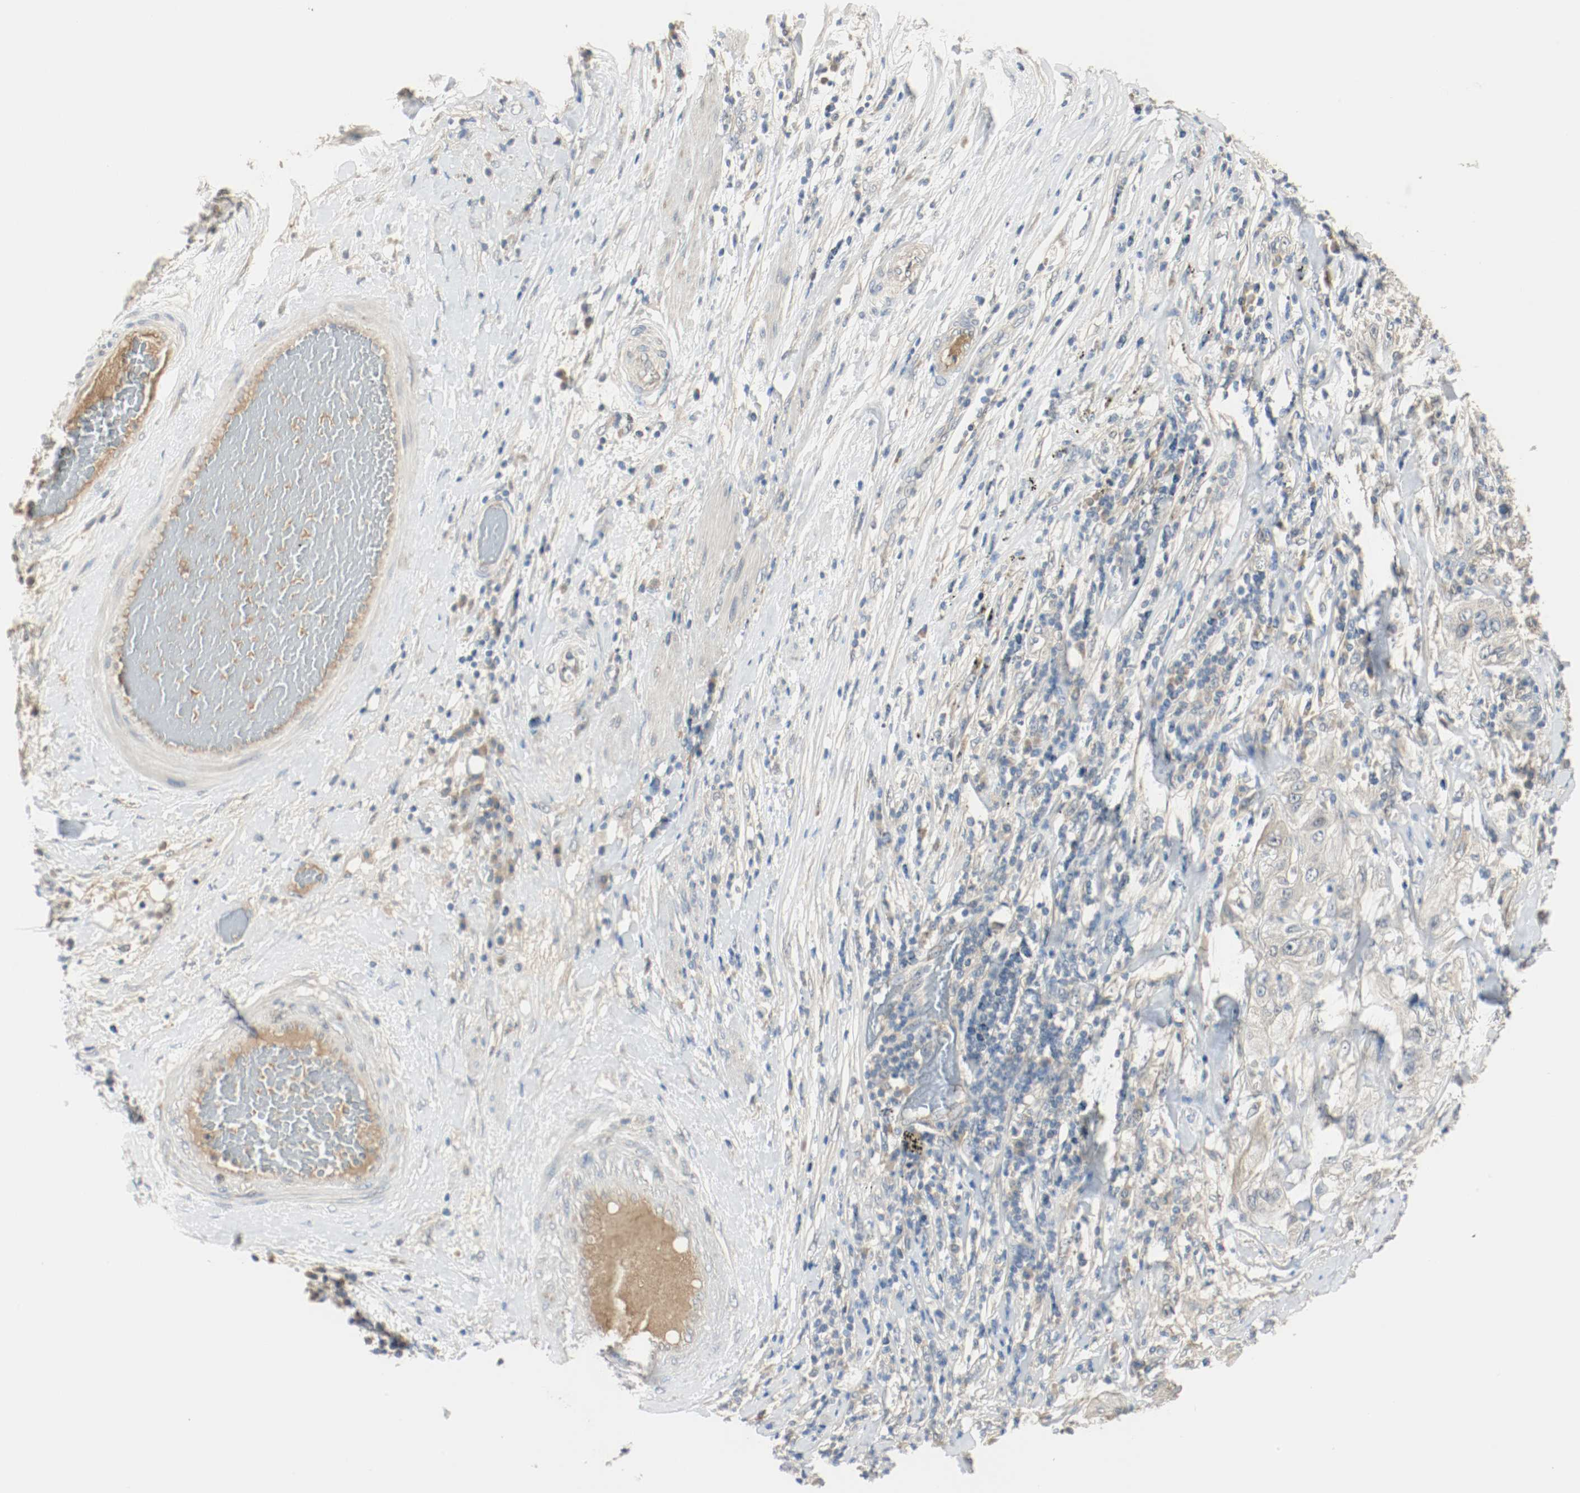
{"staining": {"intensity": "weak", "quantity": ">75%", "location": "cytoplasmic/membranous"}, "tissue": "lung cancer", "cell_type": "Tumor cells", "image_type": "cancer", "snomed": [{"axis": "morphology", "description": "Inflammation, NOS"}, {"axis": "morphology", "description": "Squamous cell carcinoma, NOS"}, {"axis": "topography", "description": "Lymph node"}, {"axis": "topography", "description": "Soft tissue"}, {"axis": "topography", "description": "Lung"}], "caption": "The micrograph exhibits immunohistochemical staining of lung cancer (squamous cell carcinoma). There is weak cytoplasmic/membranous positivity is seen in approximately >75% of tumor cells. Nuclei are stained in blue.", "gene": "MELTF", "patient": {"sex": "male", "age": 66}}